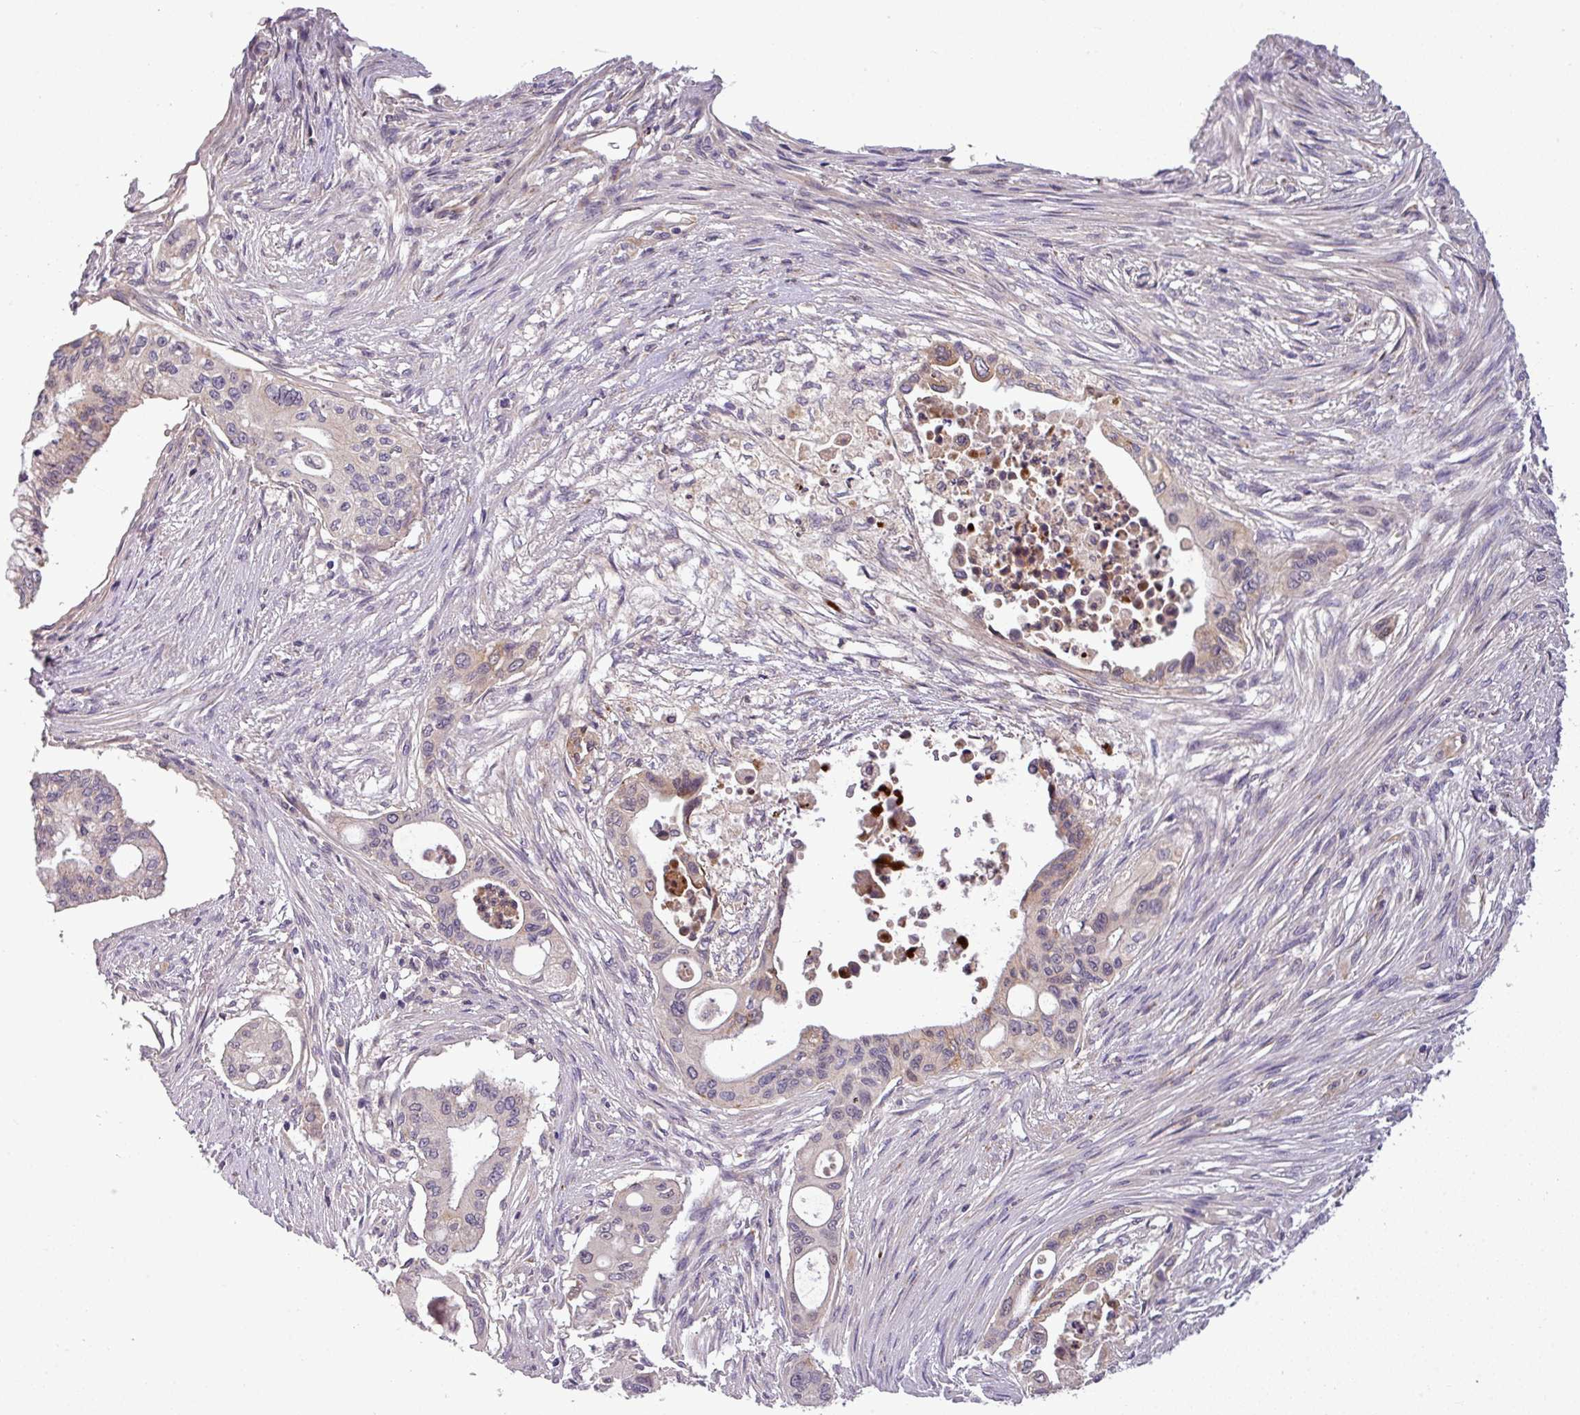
{"staining": {"intensity": "weak", "quantity": "<25%", "location": "cytoplasmic/membranous"}, "tissue": "pancreatic cancer", "cell_type": "Tumor cells", "image_type": "cancer", "snomed": [{"axis": "morphology", "description": "Adenocarcinoma, NOS"}, {"axis": "topography", "description": "Pancreas"}], "caption": "DAB (3,3'-diaminobenzidine) immunohistochemical staining of pancreatic cancer (adenocarcinoma) reveals no significant staining in tumor cells. The staining was performed using DAB to visualize the protein expression in brown, while the nuclei were stained in blue with hematoxylin (Magnification: 20x).", "gene": "ZNF35", "patient": {"sex": "male", "age": 46}}